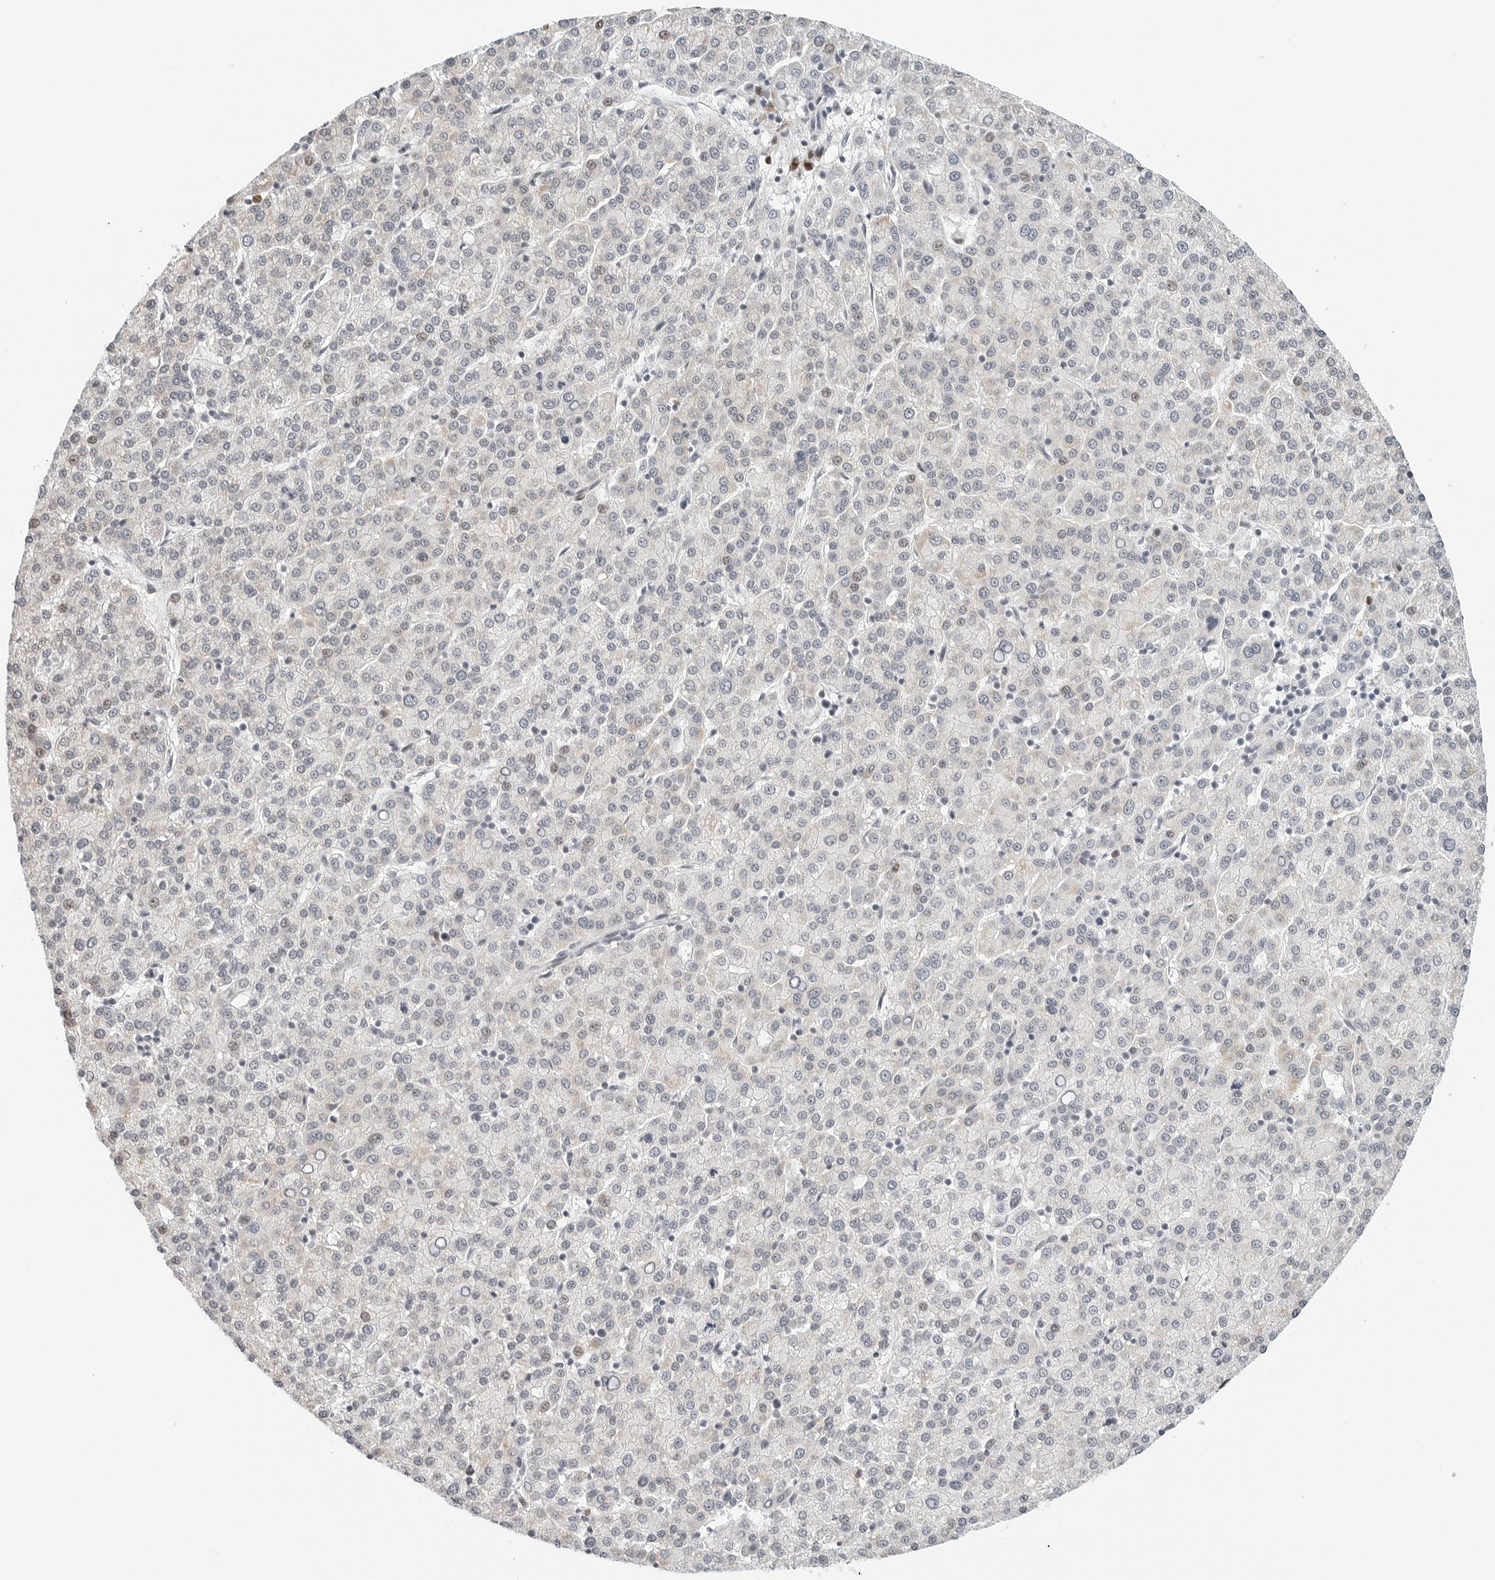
{"staining": {"intensity": "negative", "quantity": "none", "location": "none"}, "tissue": "liver cancer", "cell_type": "Tumor cells", "image_type": "cancer", "snomed": [{"axis": "morphology", "description": "Carcinoma, Hepatocellular, NOS"}, {"axis": "topography", "description": "Liver"}], "caption": "High power microscopy image of an immunohistochemistry (IHC) histopathology image of hepatocellular carcinoma (liver), revealing no significant positivity in tumor cells.", "gene": "PARP10", "patient": {"sex": "female", "age": 58}}